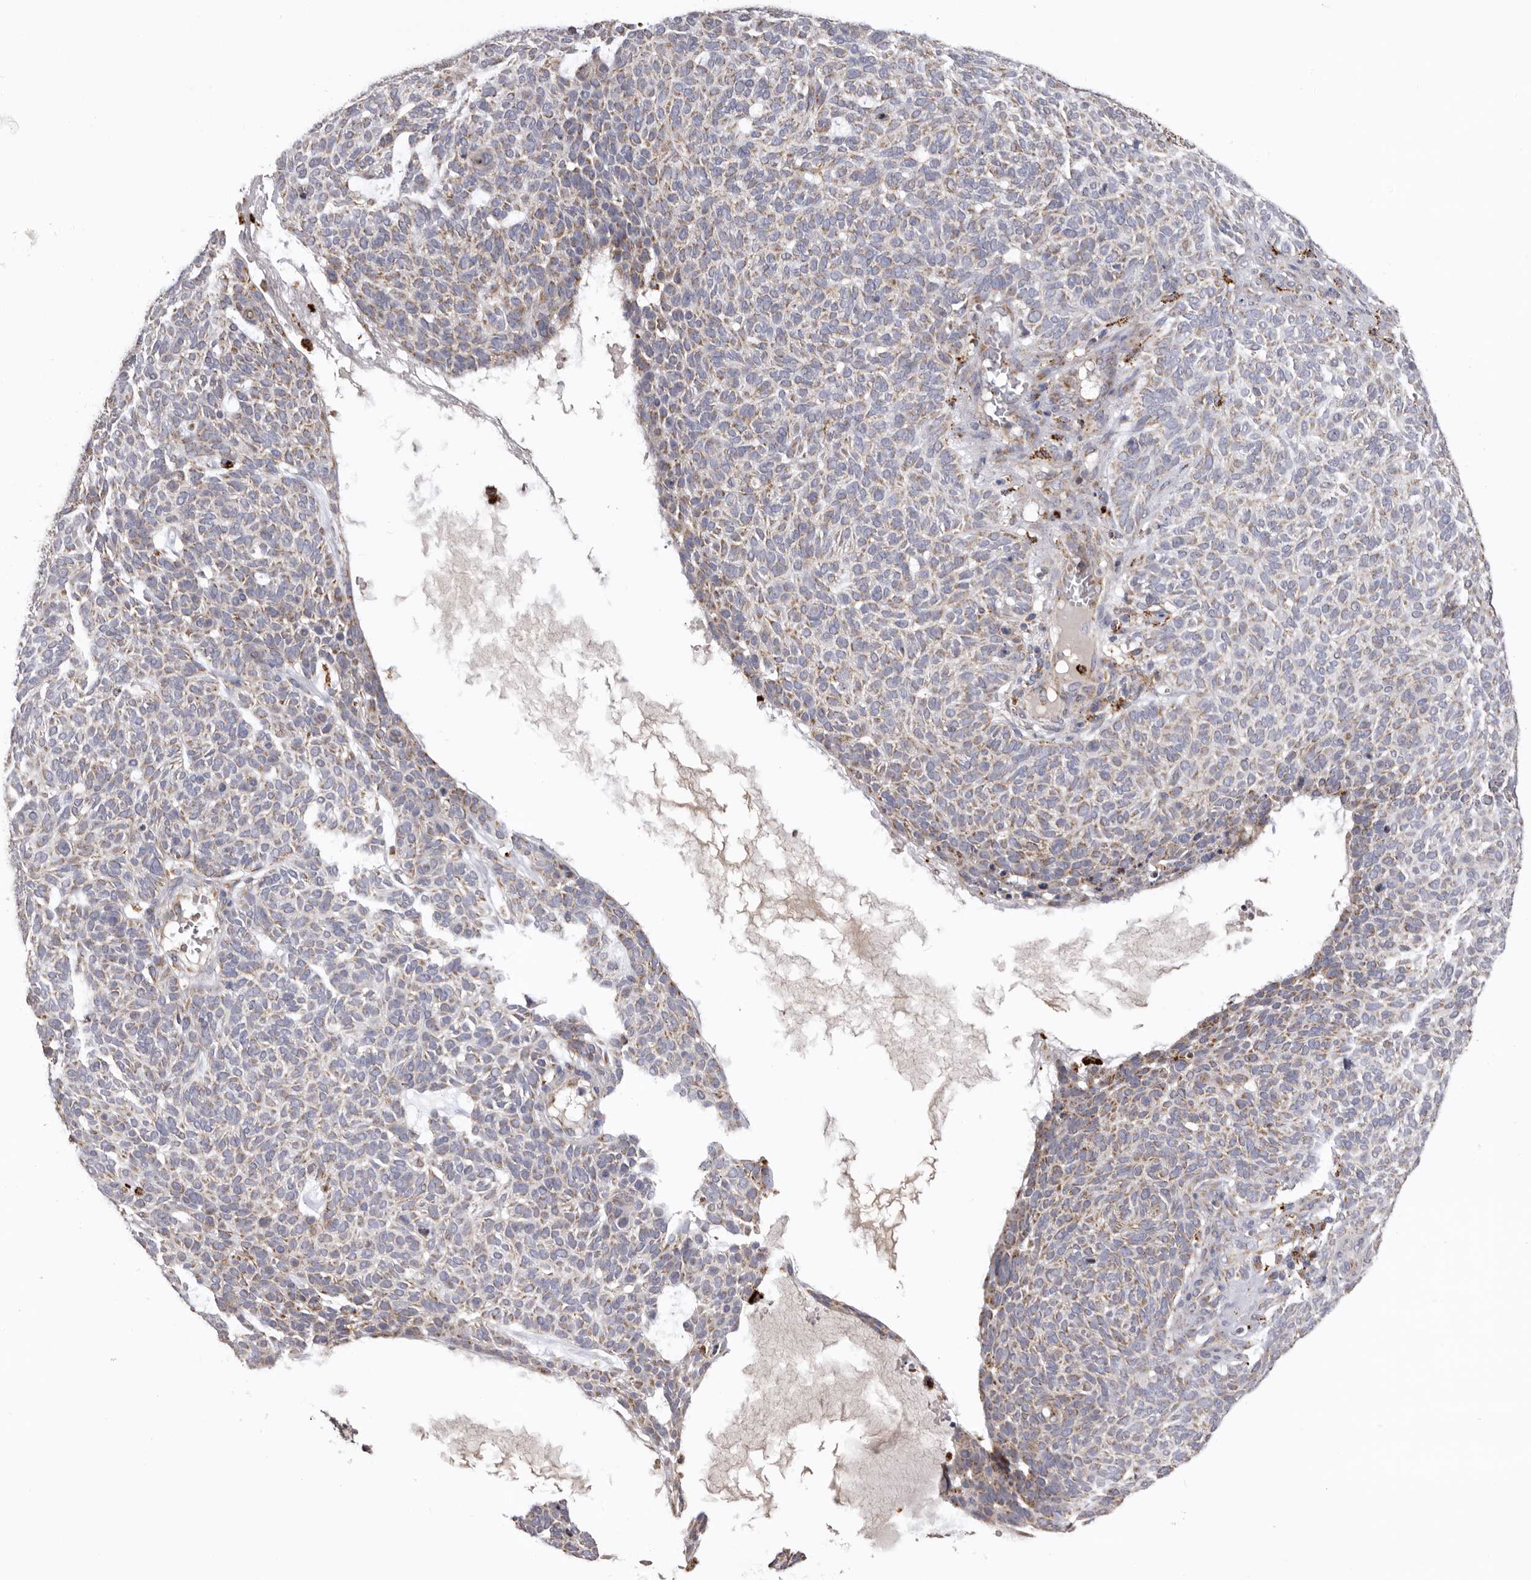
{"staining": {"intensity": "weak", "quantity": "25%-75%", "location": "cytoplasmic/membranous"}, "tissue": "skin cancer", "cell_type": "Tumor cells", "image_type": "cancer", "snomed": [{"axis": "morphology", "description": "Squamous cell carcinoma, NOS"}, {"axis": "topography", "description": "Skin"}], "caption": "DAB (3,3'-diaminobenzidine) immunohistochemical staining of human squamous cell carcinoma (skin) displays weak cytoplasmic/membranous protein staining in approximately 25%-75% of tumor cells.", "gene": "MECR", "patient": {"sex": "female", "age": 90}}